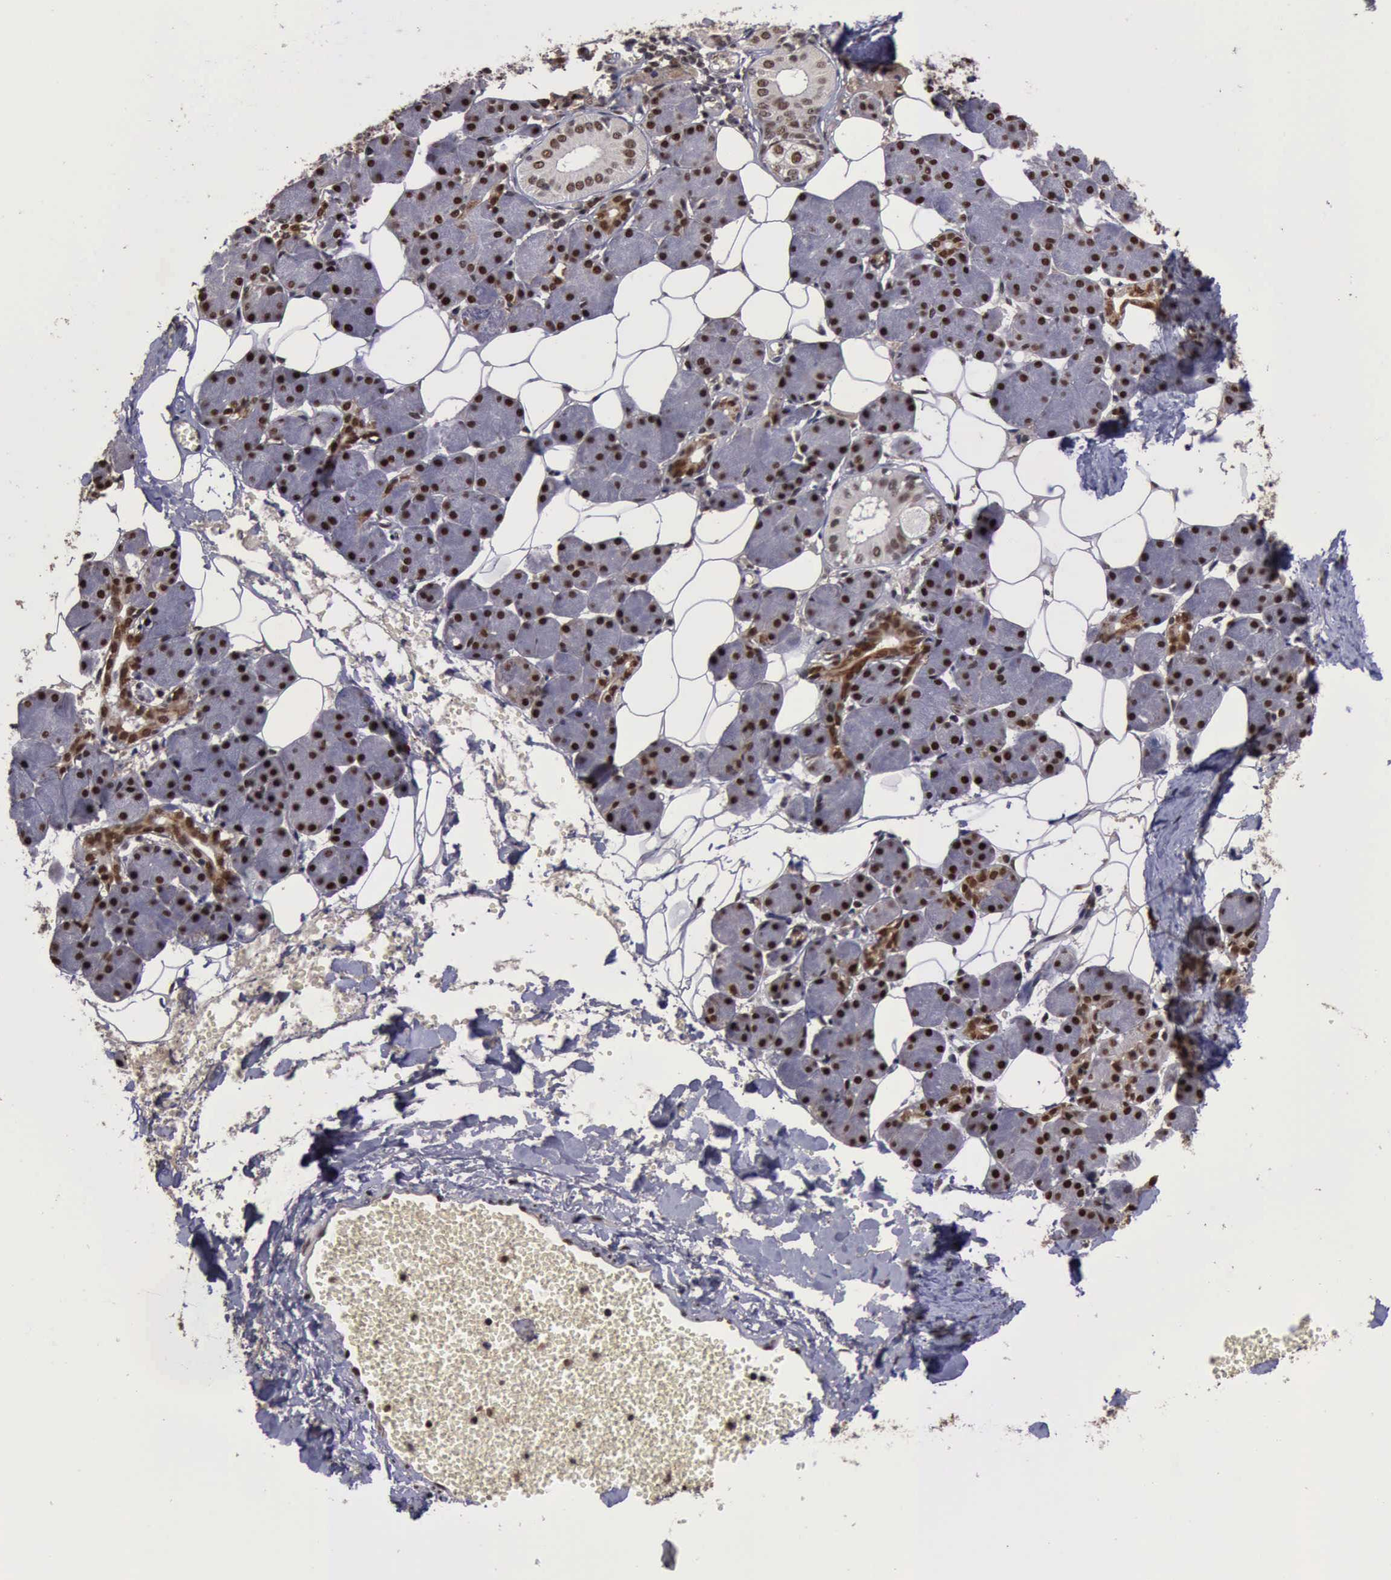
{"staining": {"intensity": "strong", "quantity": ">75%", "location": "nuclear"}, "tissue": "salivary gland", "cell_type": "Glandular cells", "image_type": "normal", "snomed": [{"axis": "morphology", "description": "Normal tissue, NOS"}, {"axis": "morphology", "description": "Adenoma, NOS"}, {"axis": "topography", "description": "Salivary gland"}], "caption": "Human salivary gland stained with a brown dye displays strong nuclear positive staining in about >75% of glandular cells.", "gene": "TRMT2A", "patient": {"sex": "female", "age": 32}}